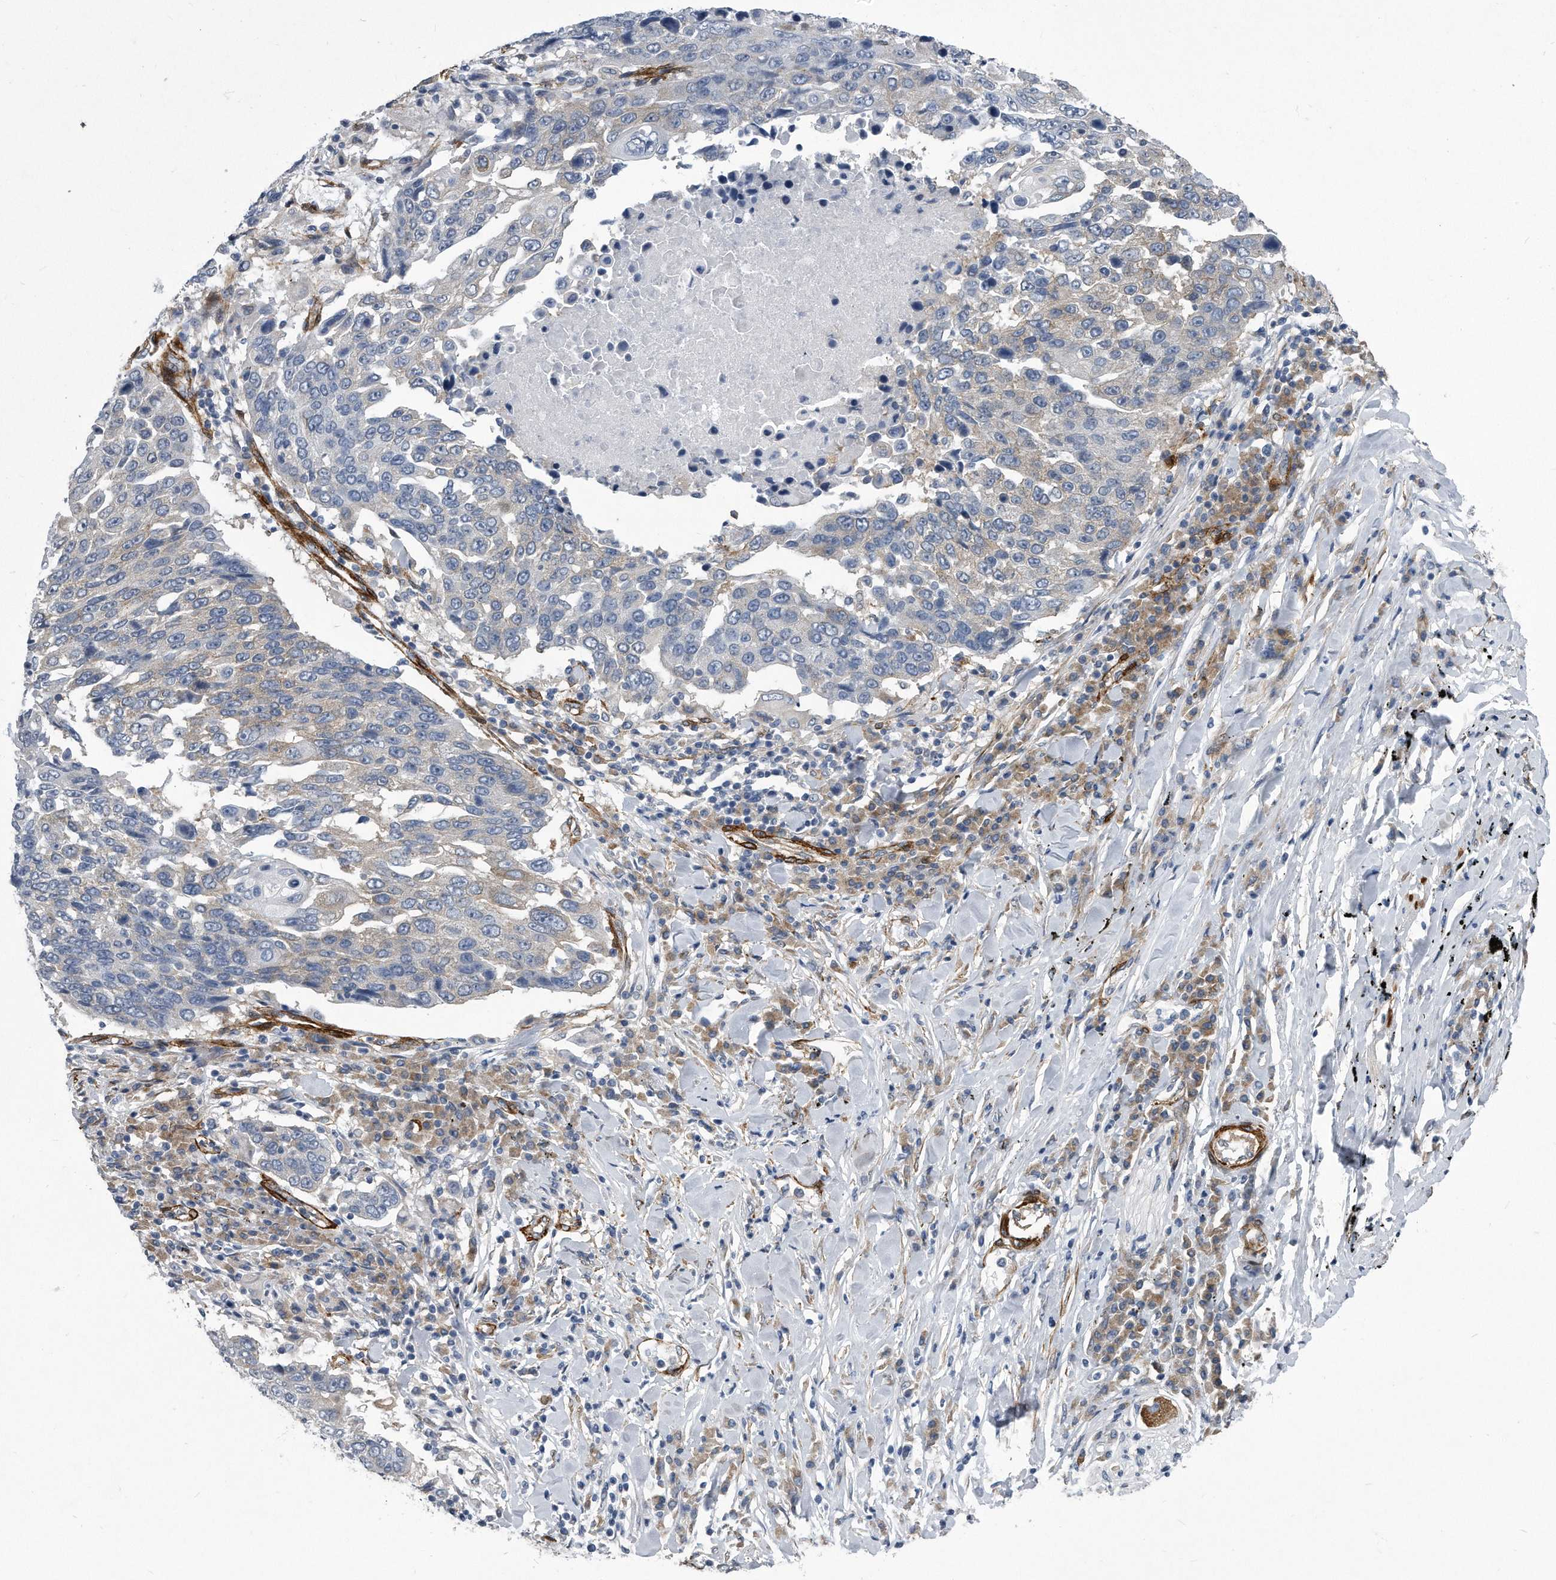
{"staining": {"intensity": "negative", "quantity": "none", "location": "none"}, "tissue": "lung cancer", "cell_type": "Tumor cells", "image_type": "cancer", "snomed": [{"axis": "morphology", "description": "Squamous cell carcinoma, NOS"}, {"axis": "topography", "description": "Lung"}], "caption": "DAB immunohistochemical staining of lung squamous cell carcinoma demonstrates no significant staining in tumor cells.", "gene": "EIF2B4", "patient": {"sex": "male", "age": 66}}